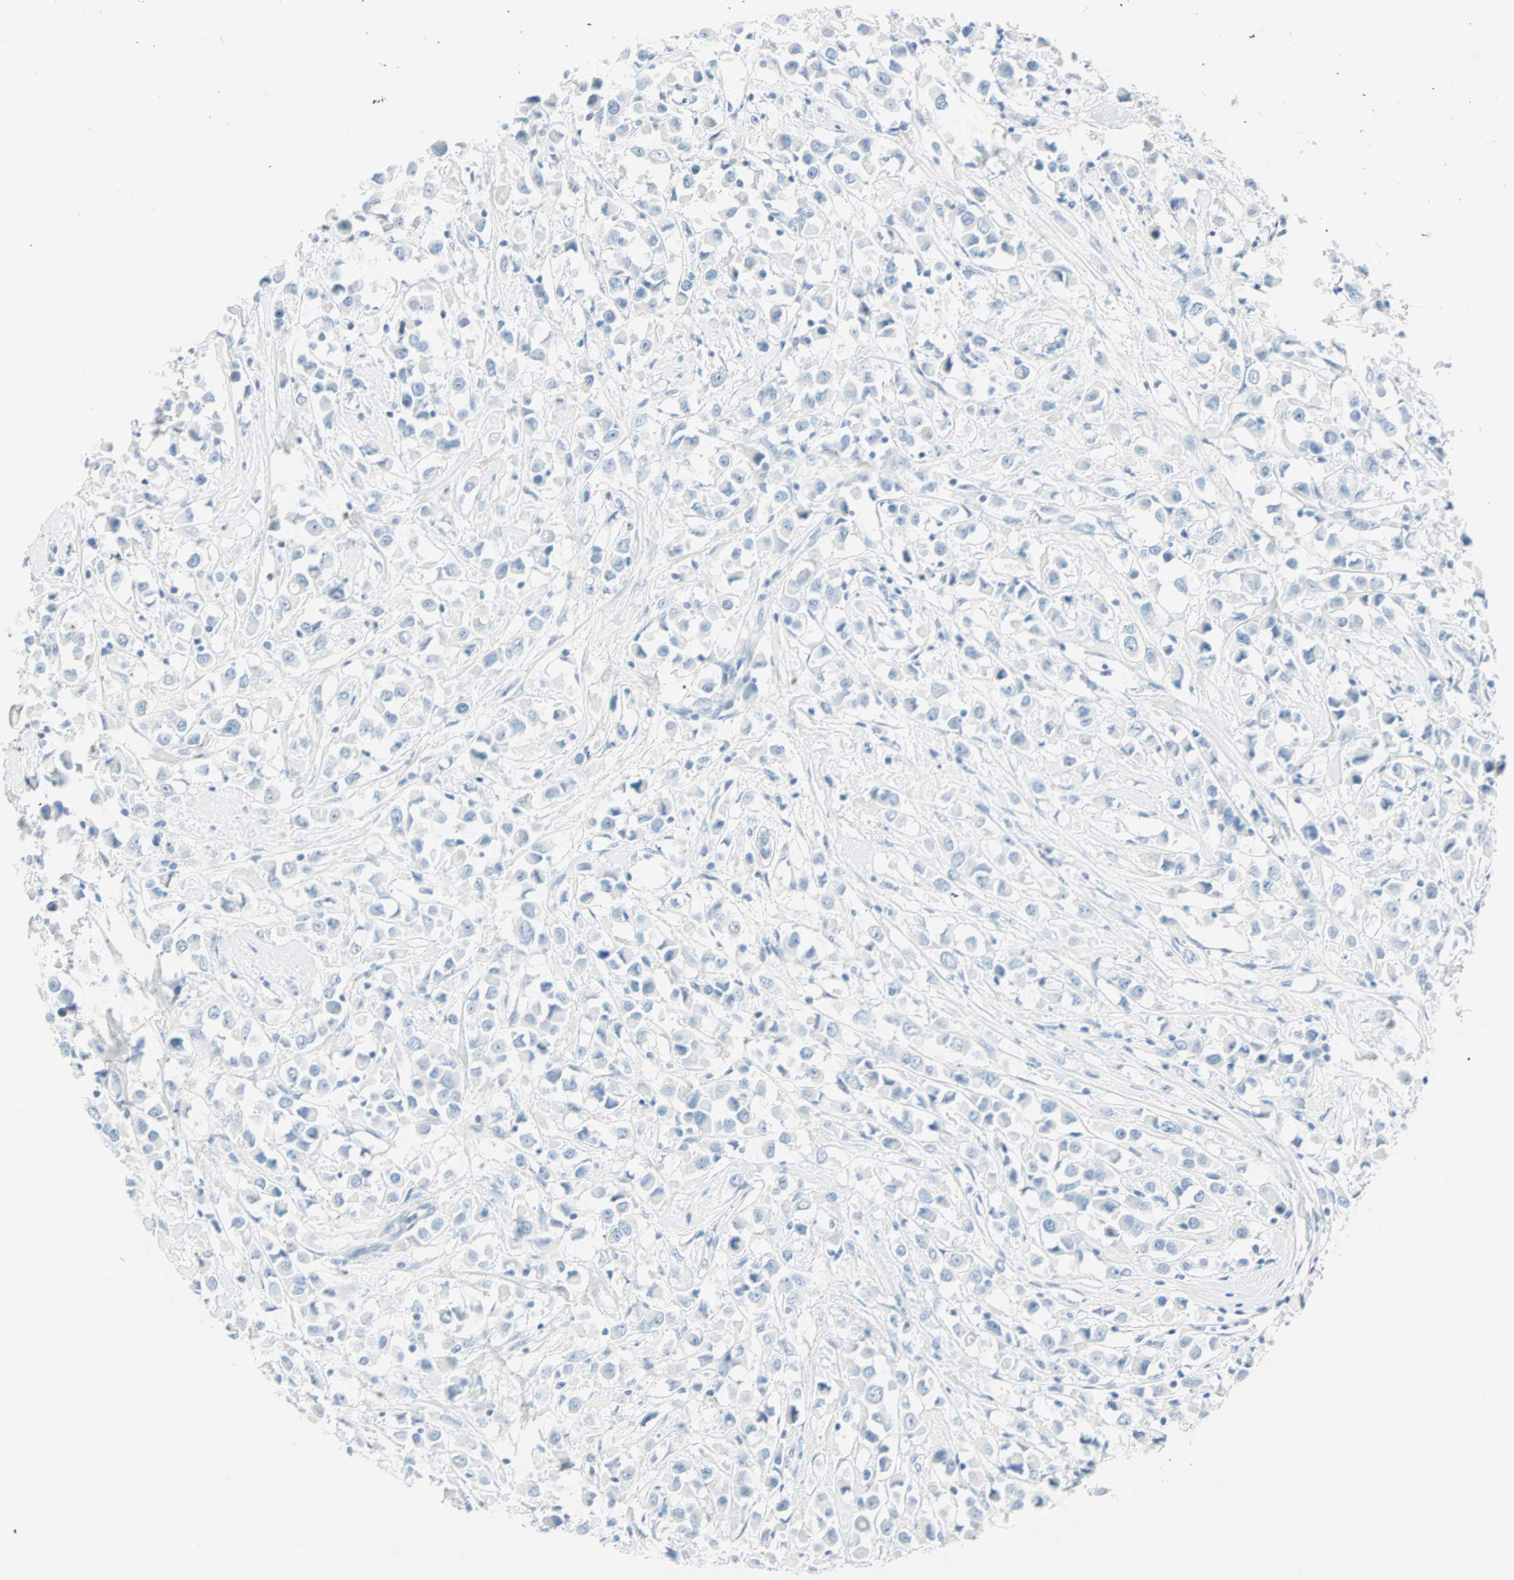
{"staining": {"intensity": "negative", "quantity": "none", "location": "none"}, "tissue": "breast cancer", "cell_type": "Tumor cells", "image_type": "cancer", "snomed": [{"axis": "morphology", "description": "Duct carcinoma"}, {"axis": "topography", "description": "Breast"}], "caption": "Immunohistochemistry (IHC) of human breast cancer (invasive ductal carcinoma) exhibits no staining in tumor cells.", "gene": "NES", "patient": {"sex": "female", "age": 61}}